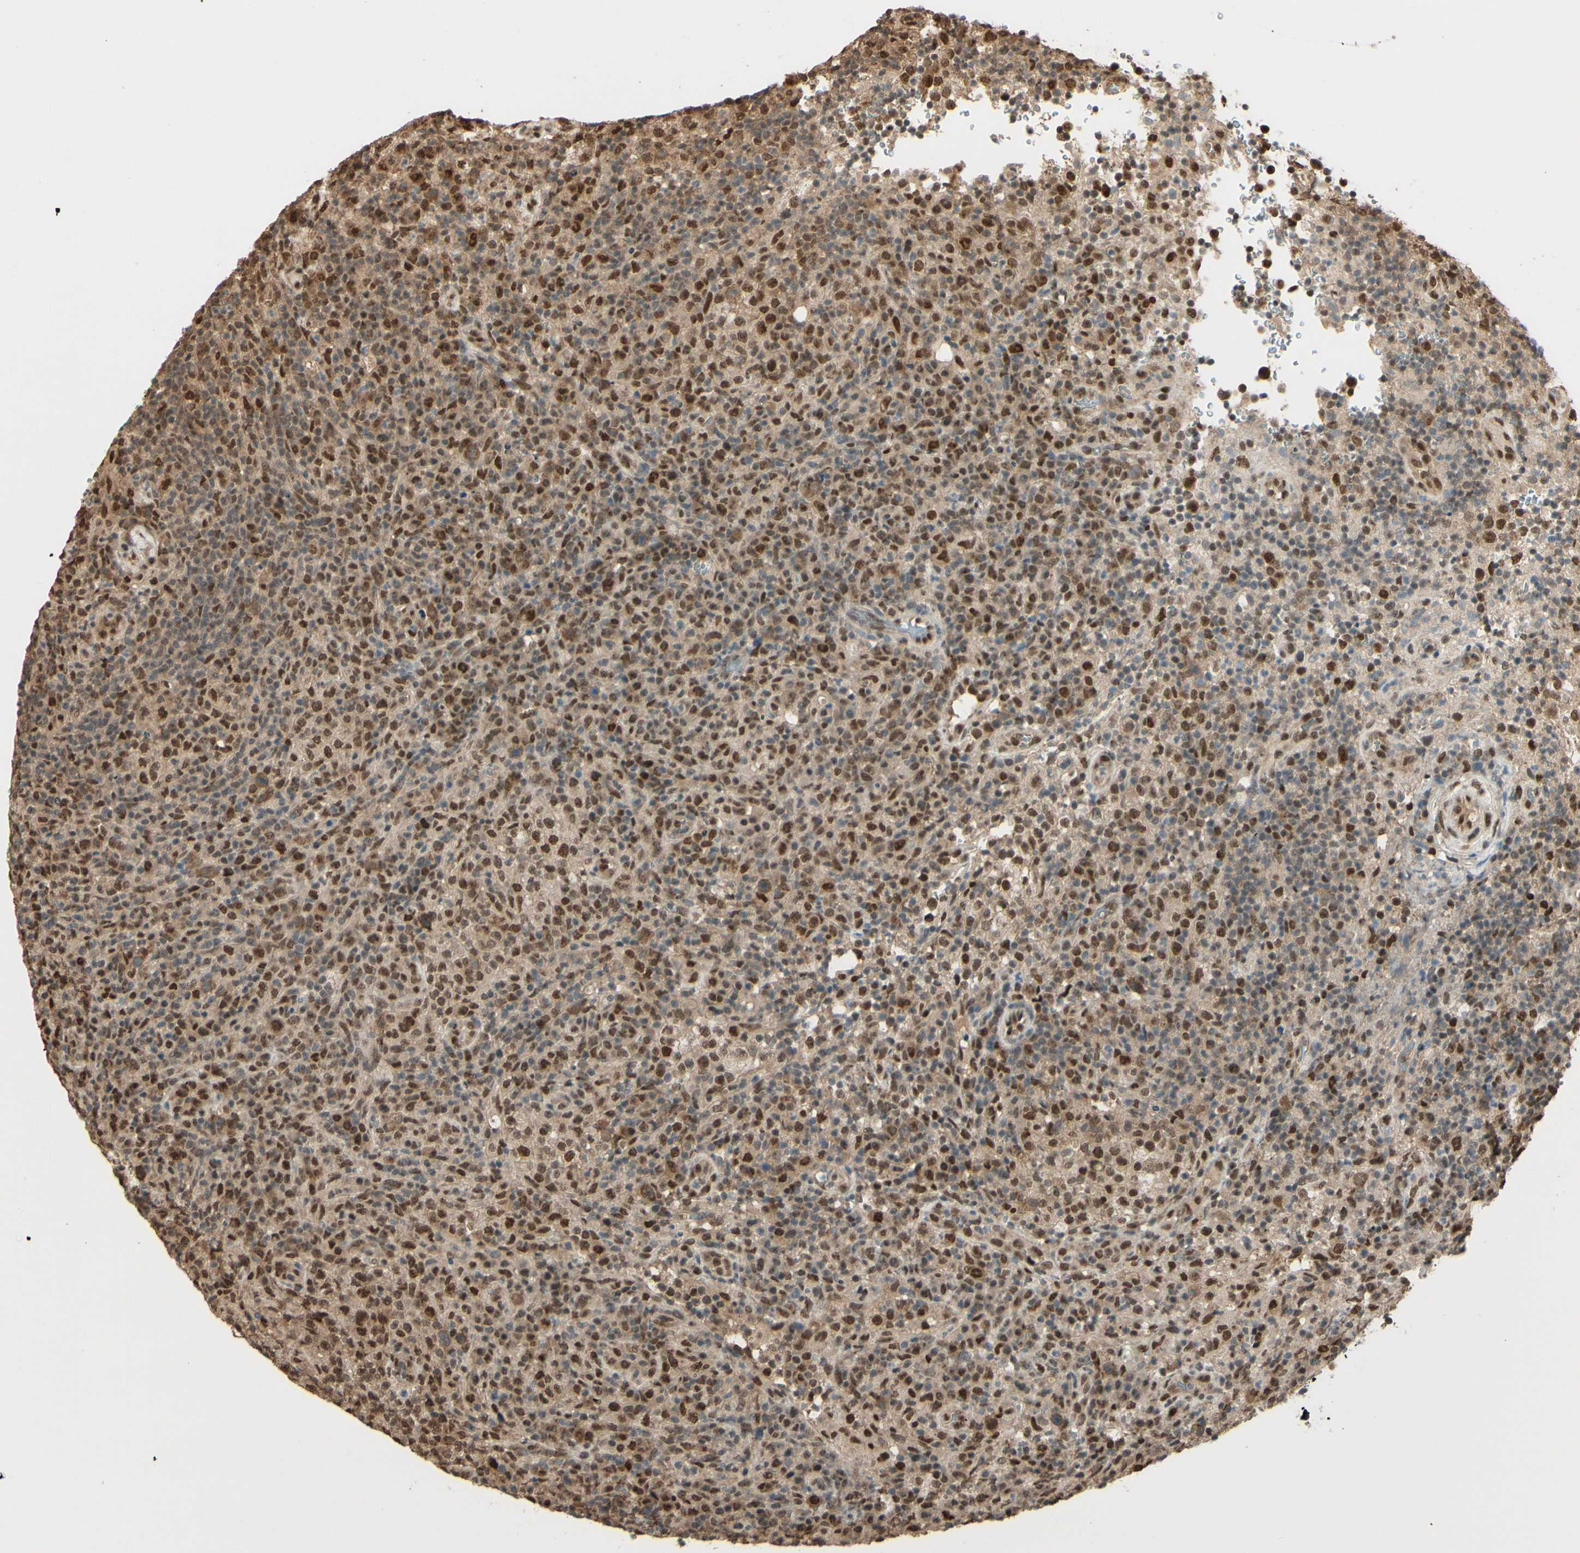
{"staining": {"intensity": "moderate", "quantity": ">75%", "location": "cytoplasmic/membranous,nuclear"}, "tissue": "lymphoma", "cell_type": "Tumor cells", "image_type": "cancer", "snomed": [{"axis": "morphology", "description": "Malignant lymphoma, non-Hodgkin's type, High grade"}, {"axis": "topography", "description": "Lymph node"}], "caption": "Immunohistochemistry (IHC) of human lymphoma displays medium levels of moderate cytoplasmic/membranous and nuclear positivity in about >75% of tumor cells. The staining was performed using DAB (3,3'-diaminobenzidine), with brown indicating positive protein expression. Nuclei are stained blue with hematoxylin.", "gene": "HSF1", "patient": {"sex": "female", "age": 76}}